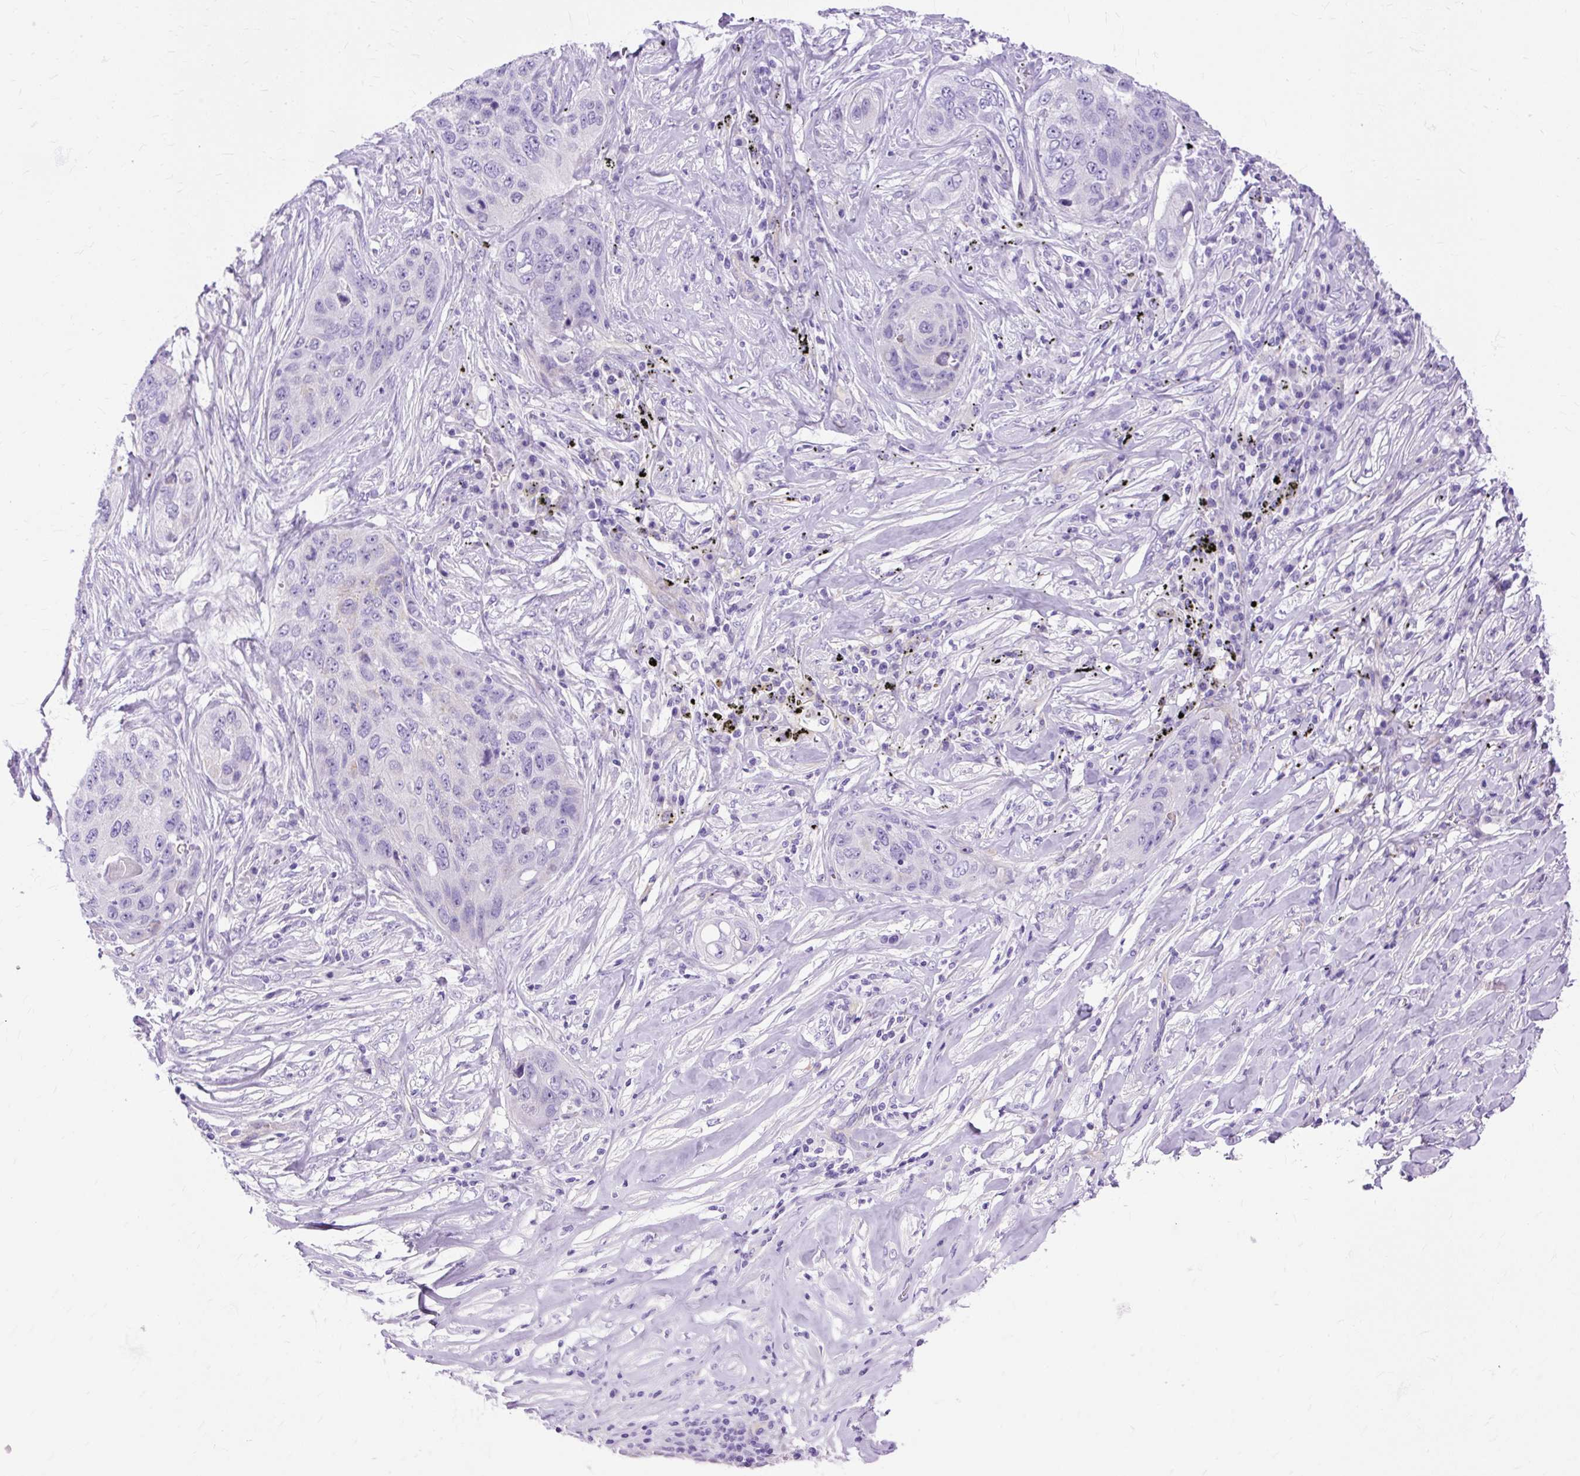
{"staining": {"intensity": "negative", "quantity": "none", "location": "none"}, "tissue": "lung cancer", "cell_type": "Tumor cells", "image_type": "cancer", "snomed": [{"axis": "morphology", "description": "Squamous cell carcinoma, NOS"}, {"axis": "topography", "description": "Lung"}], "caption": "An immunohistochemistry (IHC) photomicrograph of squamous cell carcinoma (lung) is shown. There is no staining in tumor cells of squamous cell carcinoma (lung).", "gene": "MYO6", "patient": {"sex": "female", "age": 63}}